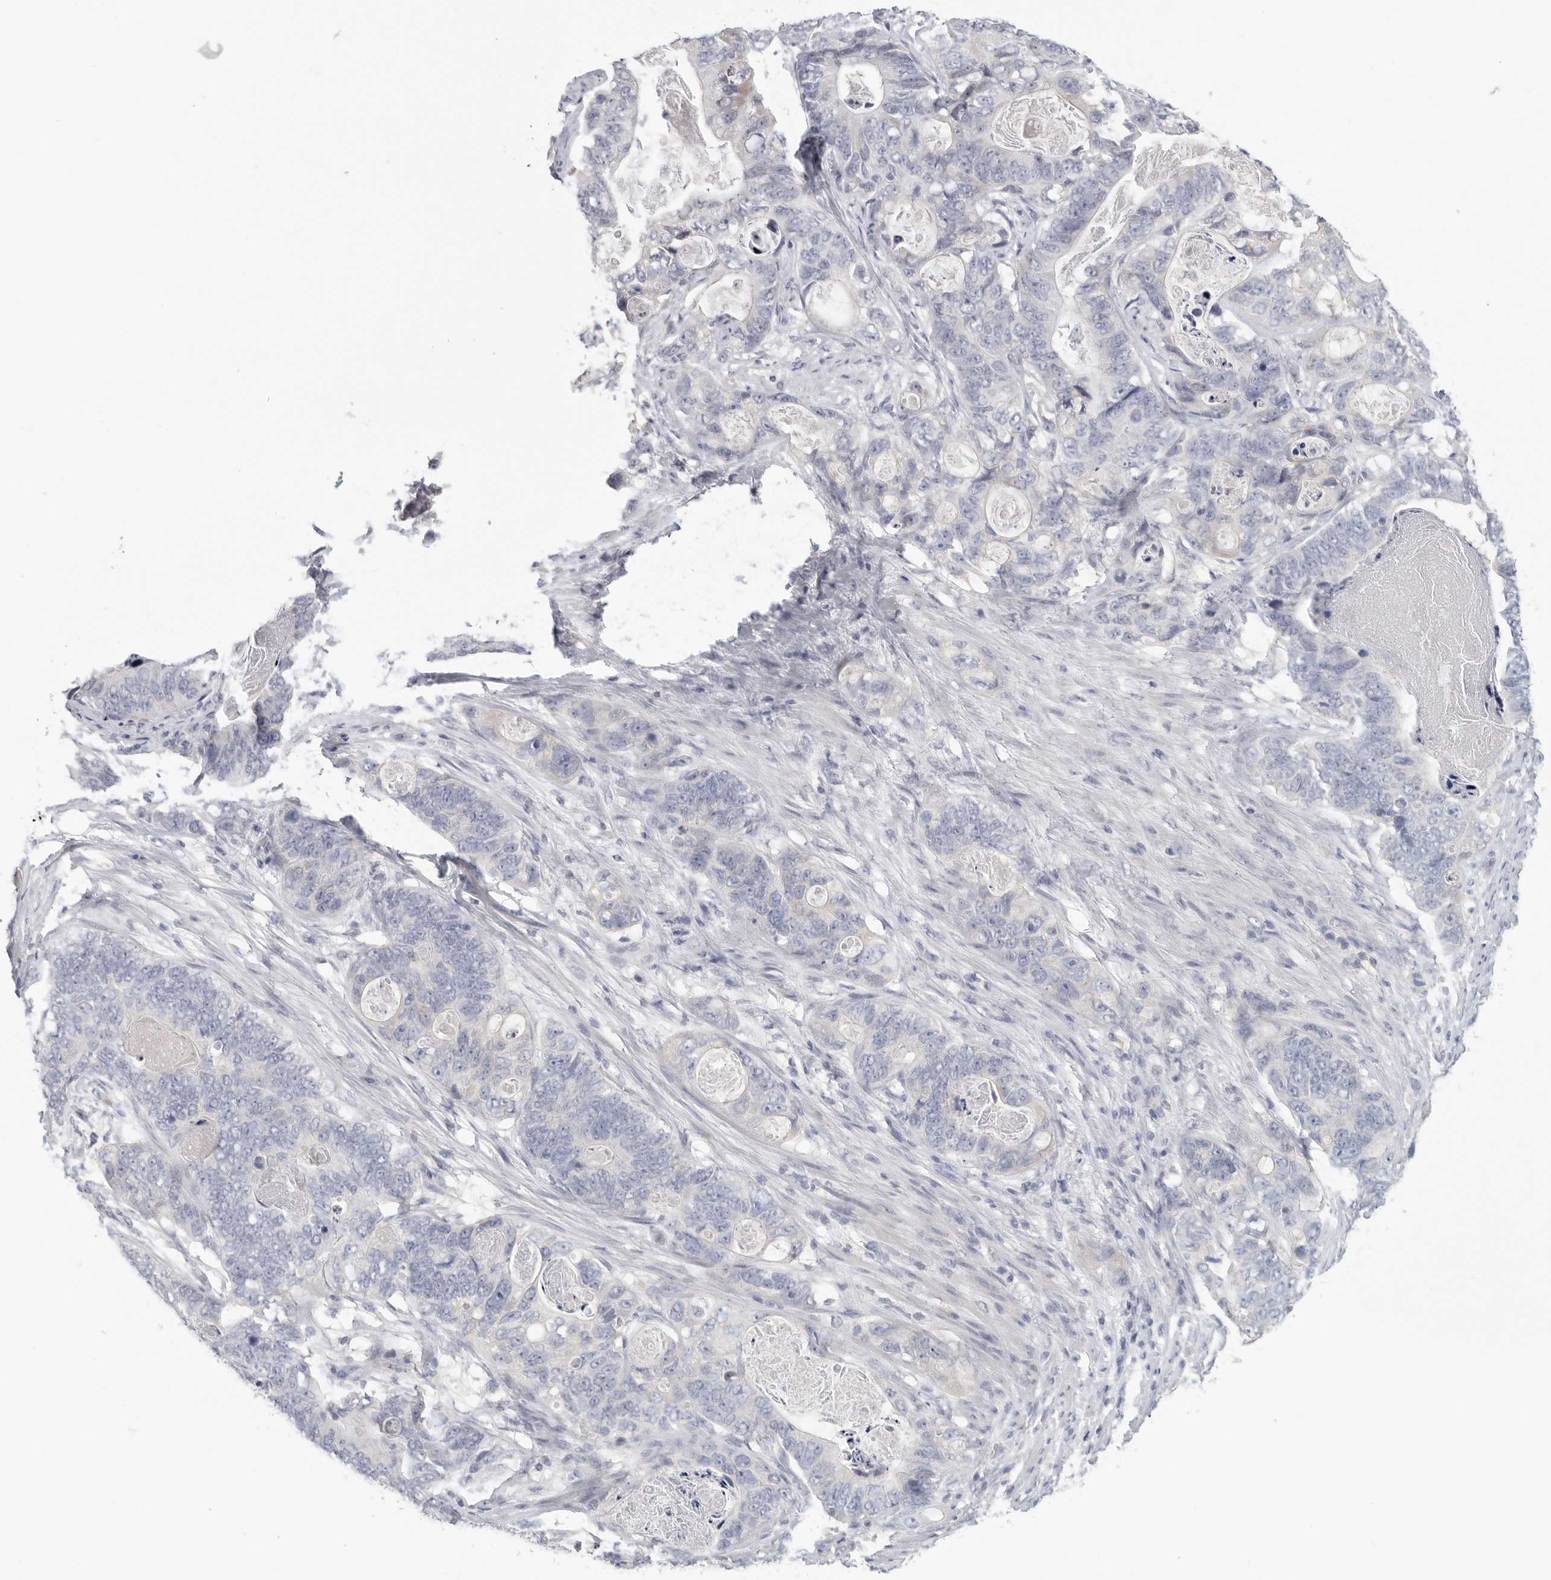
{"staining": {"intensity": "negative", "quantity": "none", "location": "none"}, "tissue": "stomach cancer", "cell_type": "Tumor cells", "image_type": "cancer", "snomed": [{"axis": "morphology", "description": "Normal tissue, NOS"}, {"axis": "morphology", "description": "Adenocarcinoma, NOS"}, {"axis": "topography", "description": "Stomach"}], "caption": "DAB immunohistochemical staining of stomach cancer demonstrates no significant staining in tumor cells. (Brightfield microscopy of DAB immunohistochemistry (IHC) at high magnification).", "gene": "DNAJC11", "patient": {"sex": "female", "age": 89}}